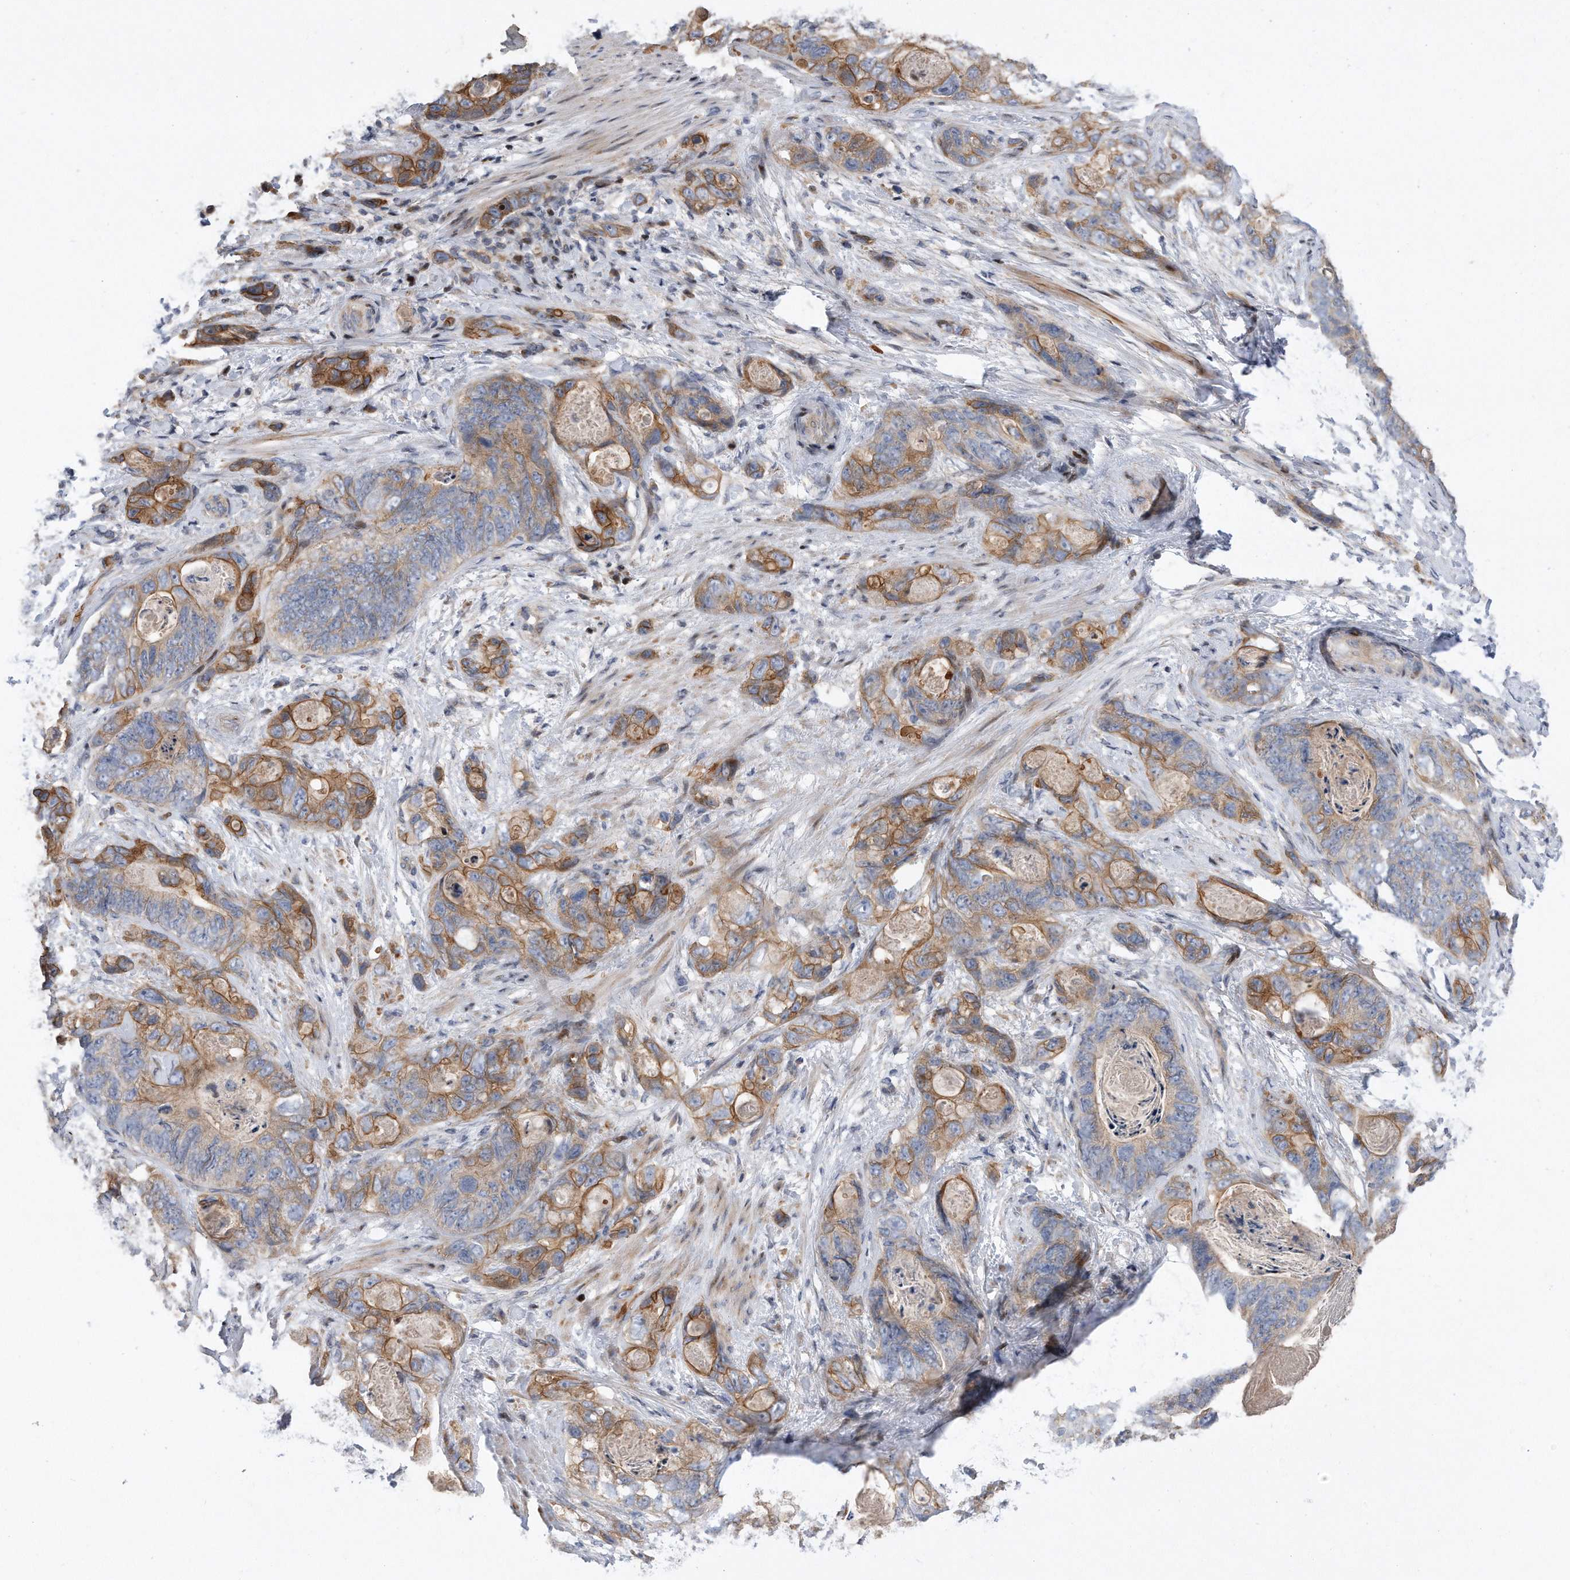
{"staining": {"intensity": "moderate", "quantity": ">75%", "location": "cytoplasmic/membranous"}, "tissue": "stomach cancer", "cell_type": "Tumor cells", "image_type": "cancer", "snomed": [{"axis": "morphology", "description": "Normal tissue, NOS"}, {"axis": "morphology", "description": "Adenocarcinoma, NOS"}, {"axis": "topography", "description": "Stomach"}], "caption": "The photomicrograph demonstrates staining of stomach cancer, revealing moderate cytoplasmic/membranous protein expression (brown color) within tumor cells.", "gene": "CDH12", "patient": {"sex": "female", "age": 89}}